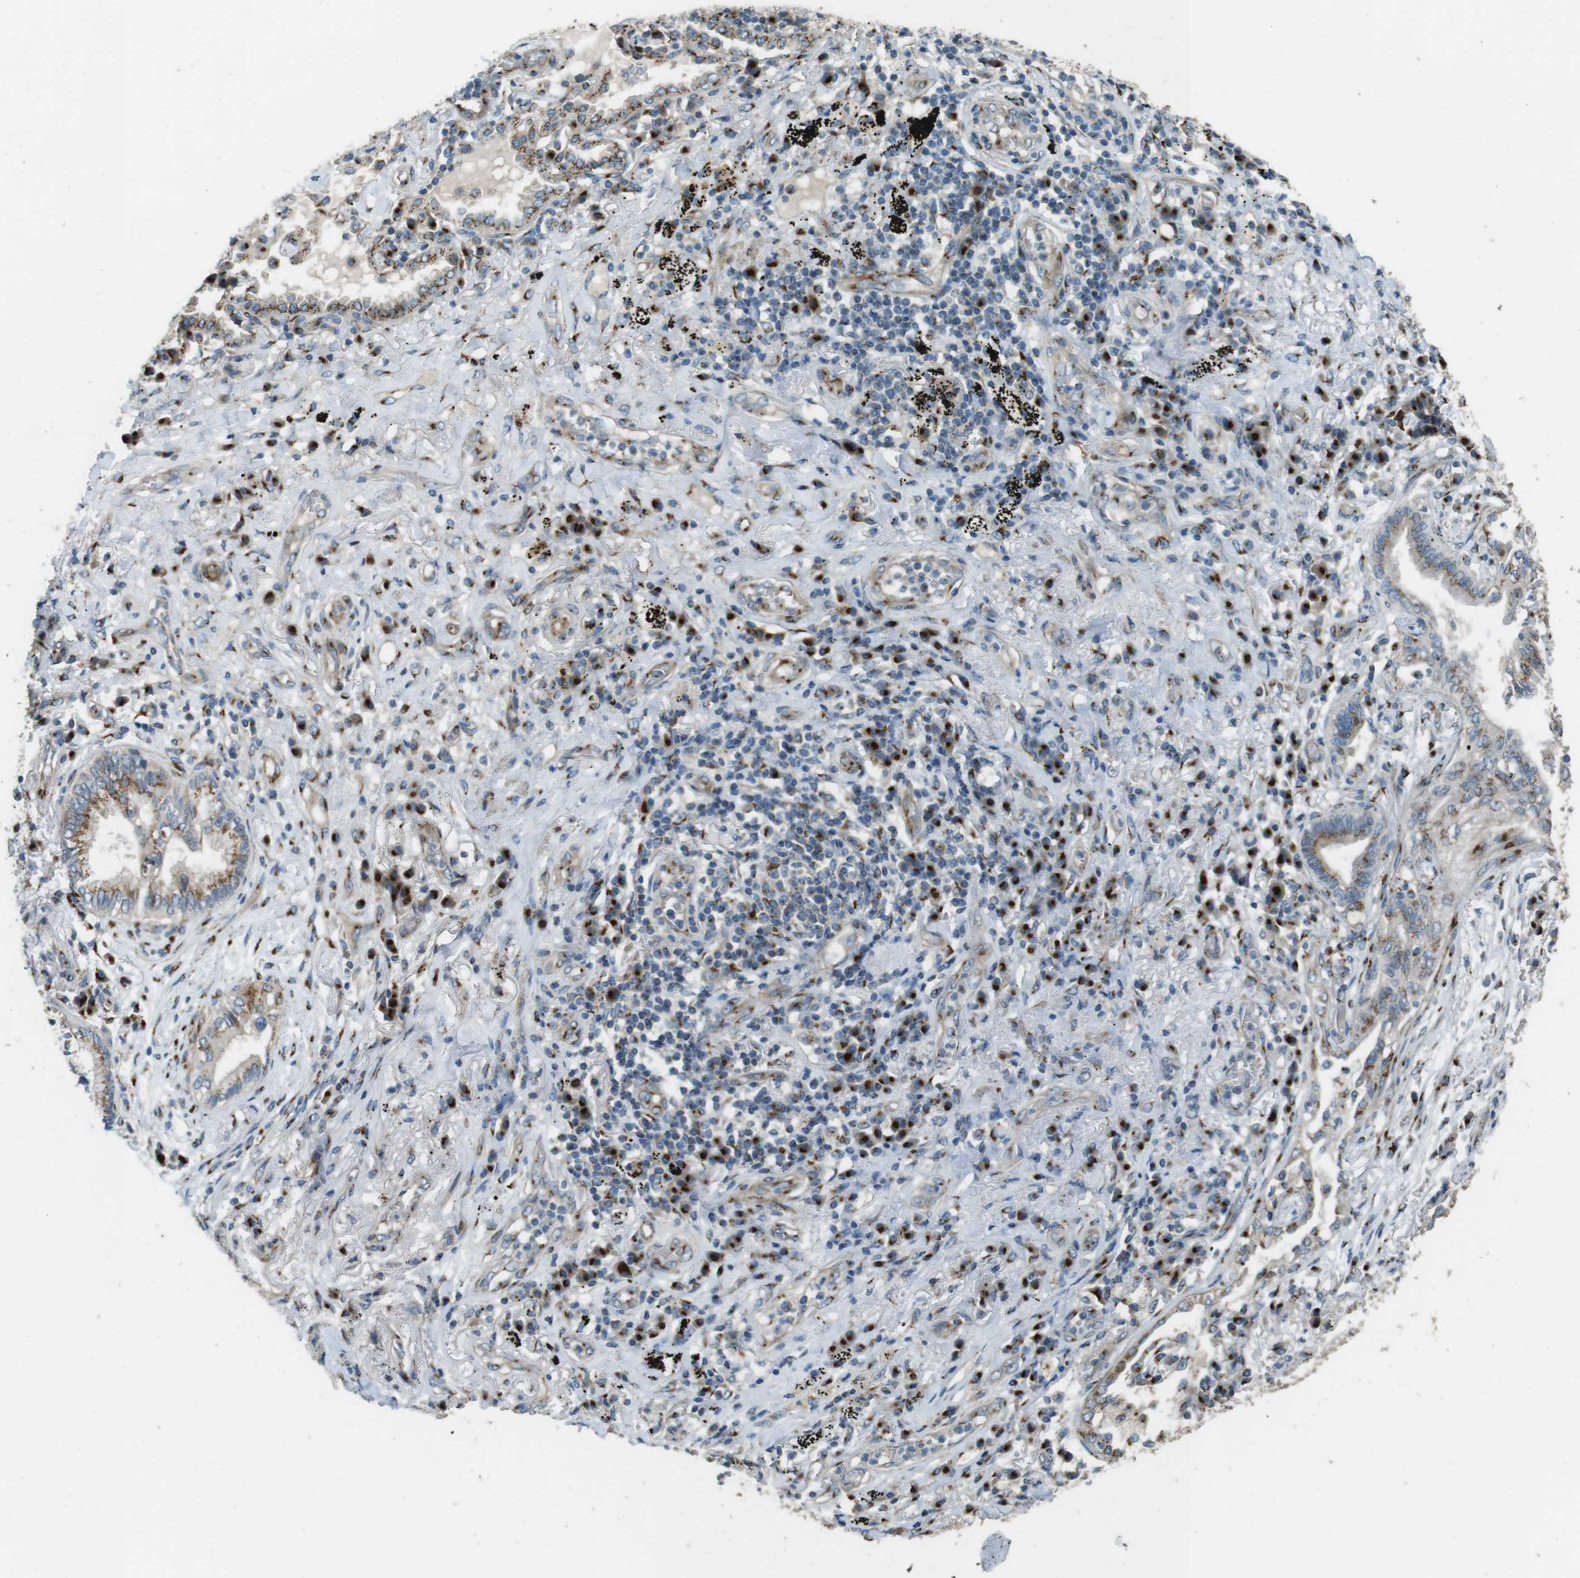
{"staining": {"intensity": "moderate", "quantity": ">75%", "location": "cytoplasmic/membranous"}, "tissue": "lung cancer", "cell_type": "Tumor cells", "image_type": "cancer", "snomed": [{"axis": "morphology", "description": "Normal tissue, NOS"}, {"axis": "morphology", "description": "Adenocarcinoma, NOS"}, {"axis": "topography", "description": "Bronchus"}, {"axis": "topography", "description": "Lung"}], "caption": "Protein staining of lung cancer (adenocarcinoma) tissue demonstrates moderate cytoplasmic/membranous staining in approximately >75% of tumor cells.", "gene": "TMEM115", "patient": {"sex": "female", "age": 70}}